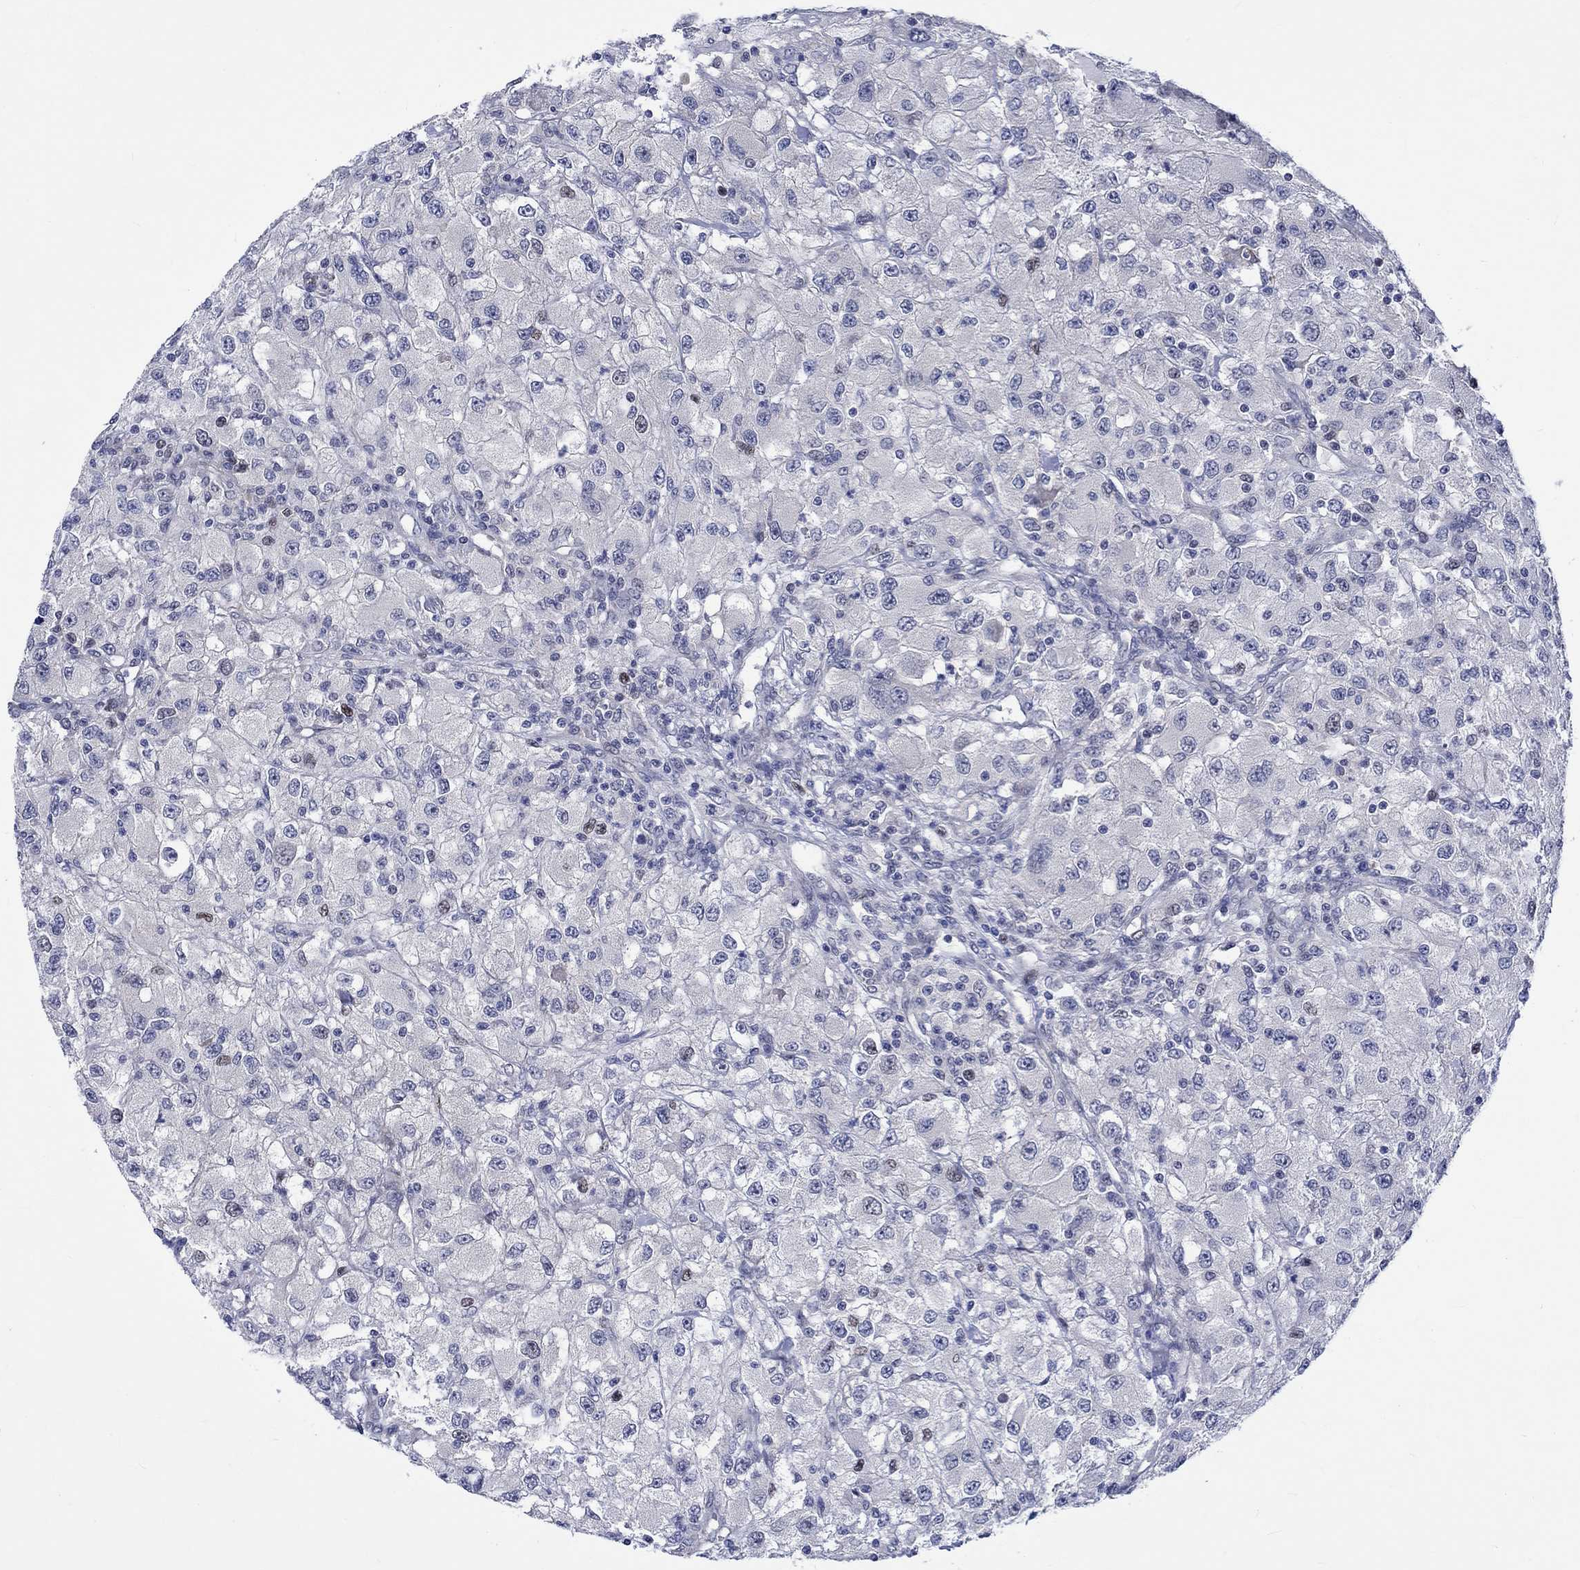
{"staining": {"intensity": "weak", "quantity": "<25%", "location": "nuclear"}, "tissue": "renal cancer", "cell_type": "Tumor cells", "image_type": "cancer", "snomed": [{"axis": "morphology", "description": "Adenocarcinoma, NOS"}, {"axis": "topography", "description": "Kidney"}], "caption": "There is no significant expression in tumor cells of renal cancer (adenocarcinoma). Nuclei are stained in blue.", "gene": "E2F8", "patient": {"sex": "female", "age": 67}}